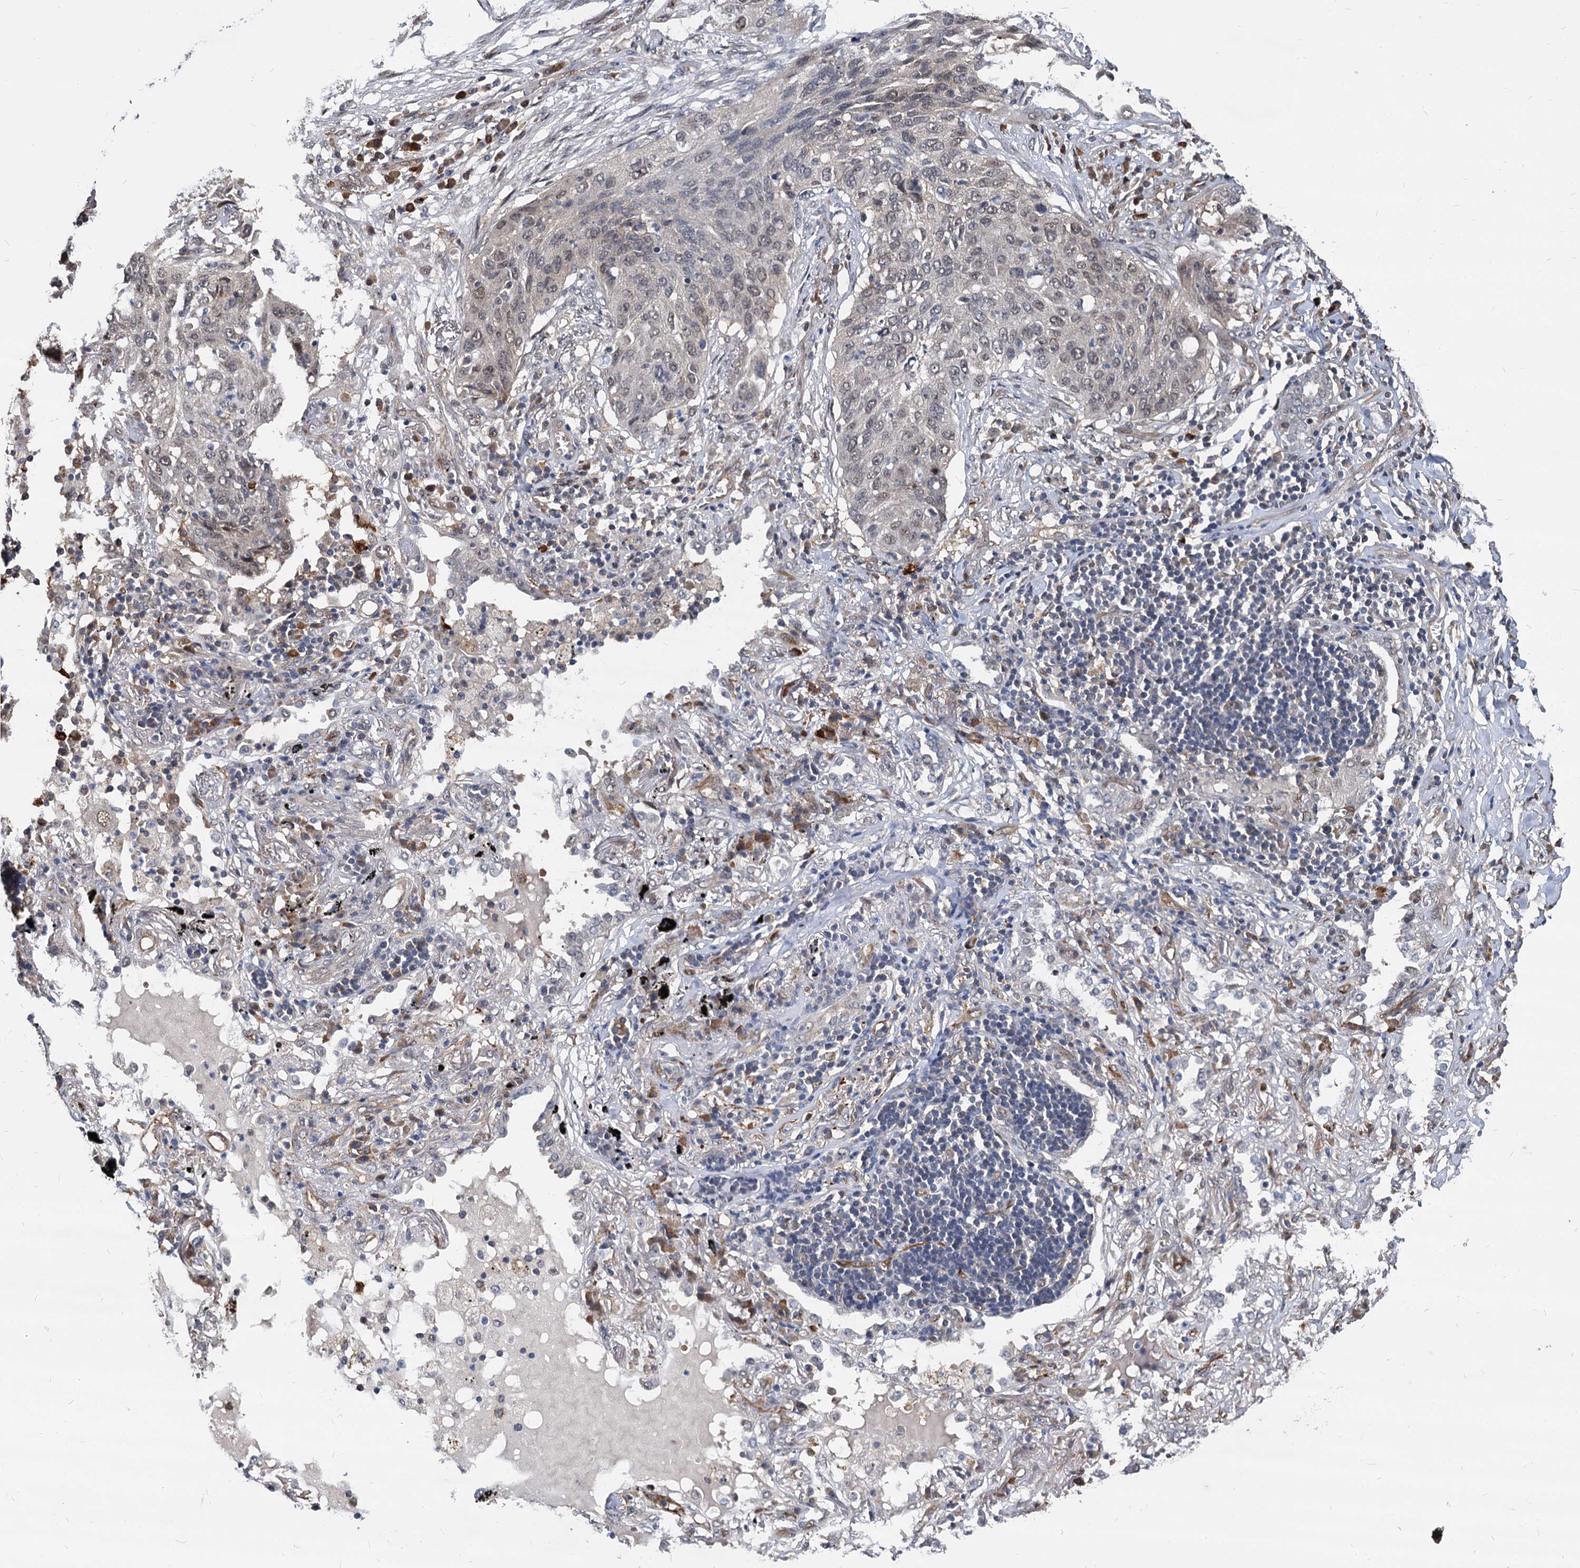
{"staining": {"intensity": "weak", "quantity": ">75%", "location": "nuclear"}, "tissue": "lung cancer", "cell_type": "Tumor cells", "image_type": "cancer", "snomed": [{"axis": "morphology", "description": "Squamous cell carcinoma, NOS"}, {"axis": "topography", "description": "Lung"}], "caption": "IHC of lung cancer reveals low levels of weak nuclear expression in about >75% of tumor cells.", "gene": "PSMD4", "patient": {"sex": "female", "age": 63}}